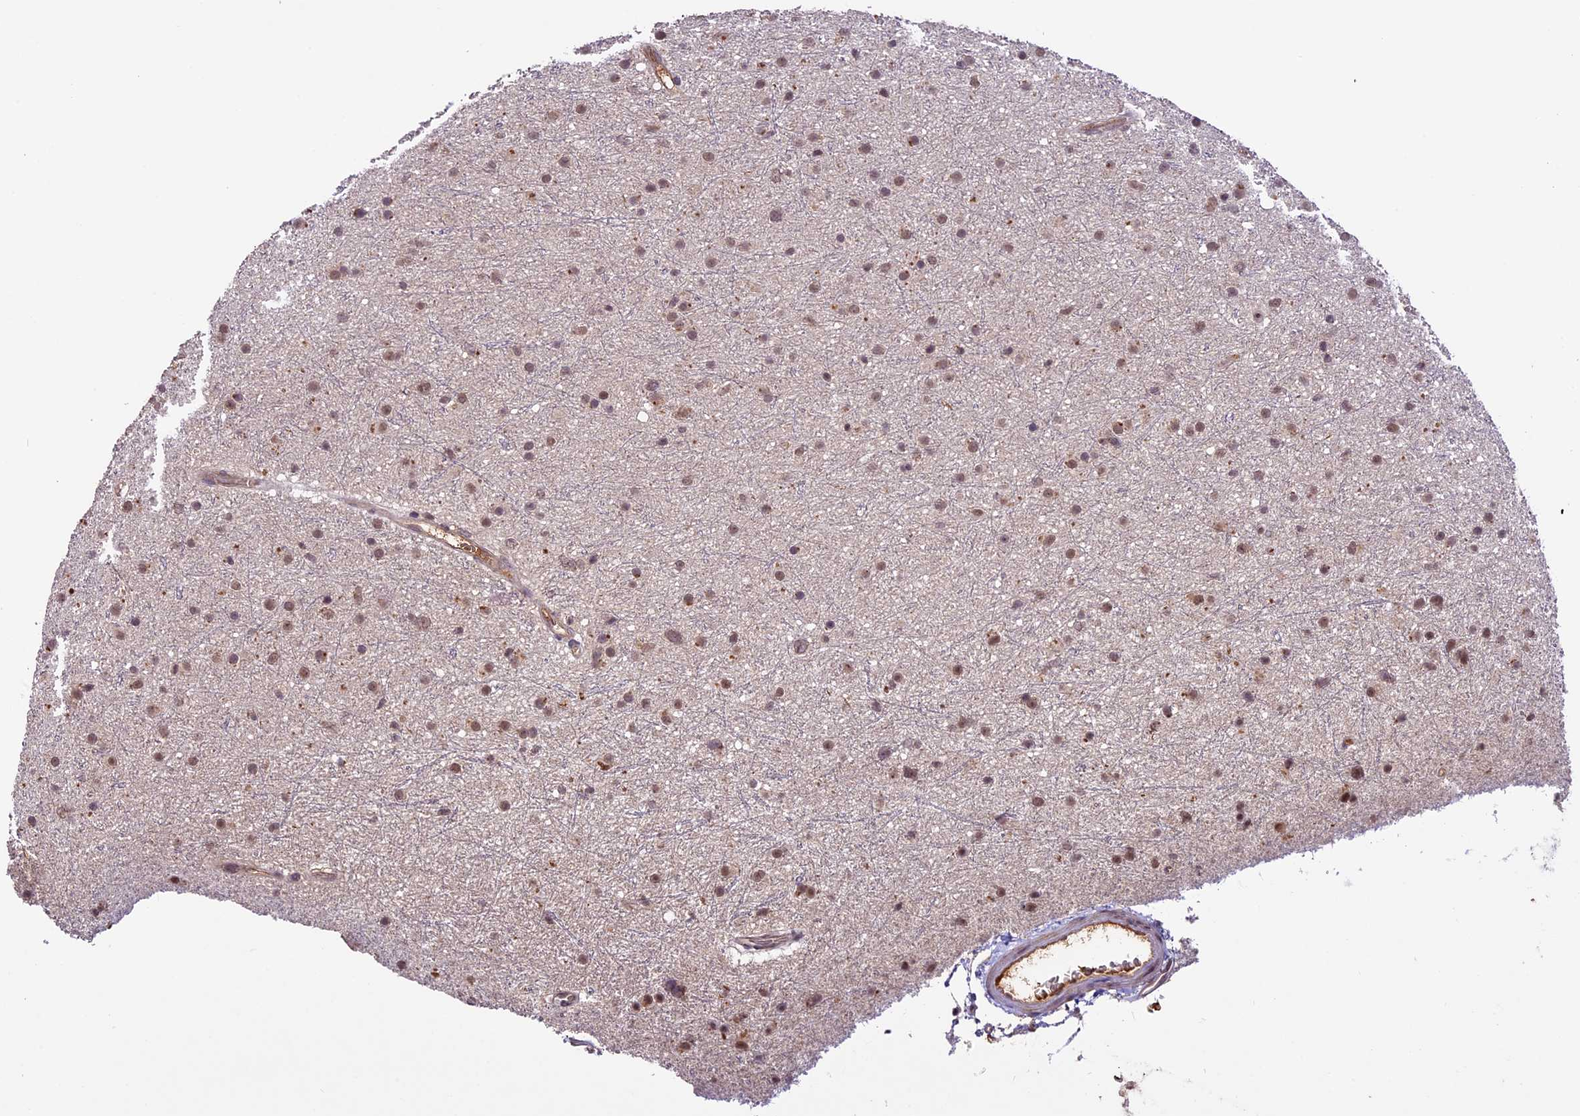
{"staining": {"intensity": "moderate", "quantity": ">75%", "location": "nuclear"}, "tissue": "glioma", "cell_type": "Tumor cells", "image_type": "cancer", "snomed": [{"axis": "morphology", "description": "Glioma, malignant, Low grade"}, {"axis": "topography", "description": "Cerebral cortex"}], "caption": "Protein staining by immunohistochemistry (IHC) demonstrates moderate nuclear positivity in approximately >75% of tumor cells in glioma.", "gene": "ATP10A", "patient": {"sex": "female", "age": 39}}